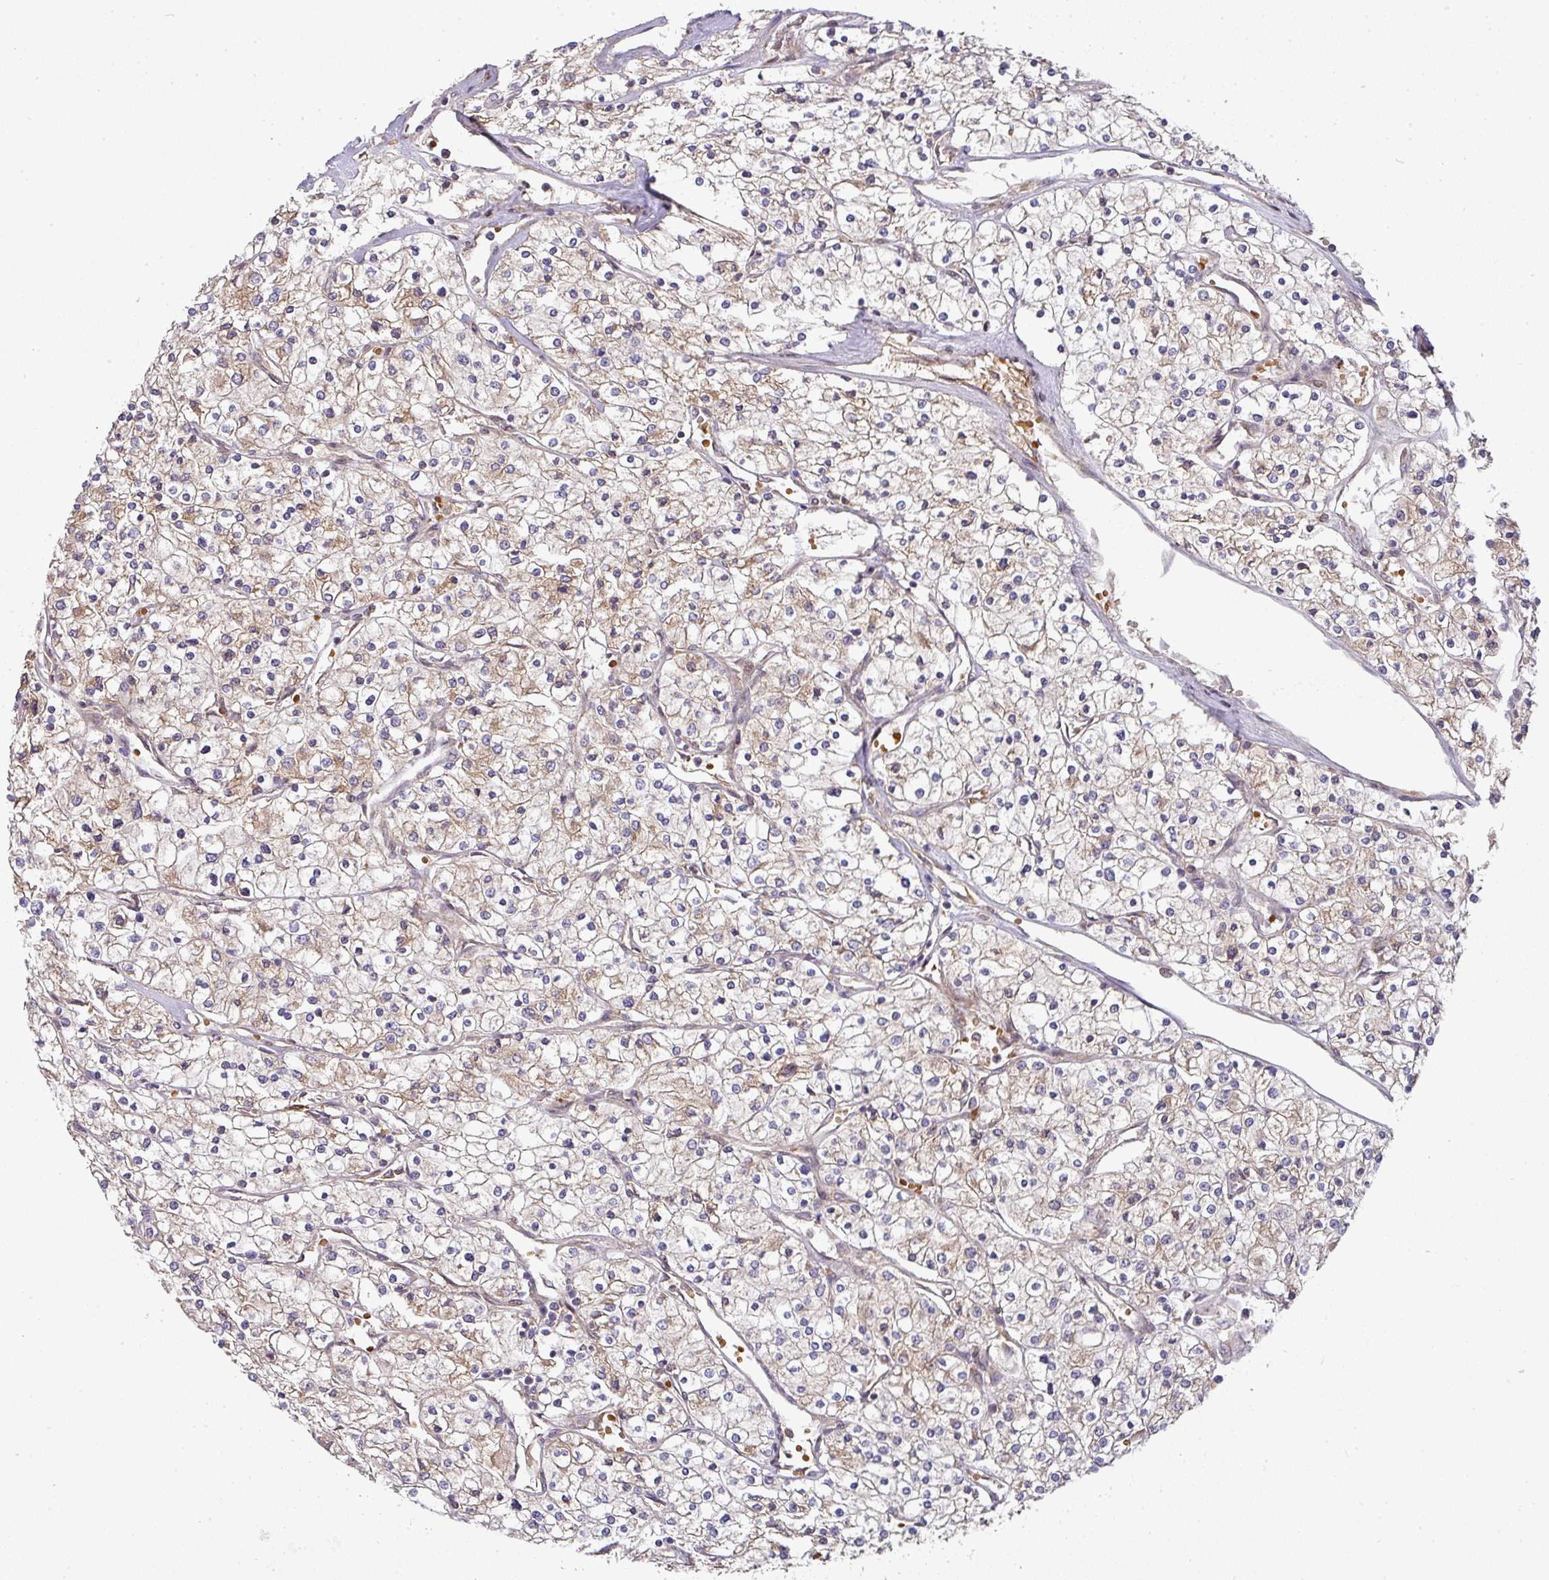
{"staining": {"intensity": "negative", "quantity": "none", "location": "none"}, "tissue": "renal cancer", "cell_type": "Tumor cells", "image_type": "cancer", "snomed": [{"axis": "morphology", "description": "Adenocarcinoma, NOS"}, {"axis": "topography", "description": "Kidney"}], "caption": "DAB immunohistochemical staining of renal cancer (adenocarcinoma) demonstrates no significant expression in tumor cells.", "gene": "MALSU1", "patient": {"sex": "male", "age": 80}}